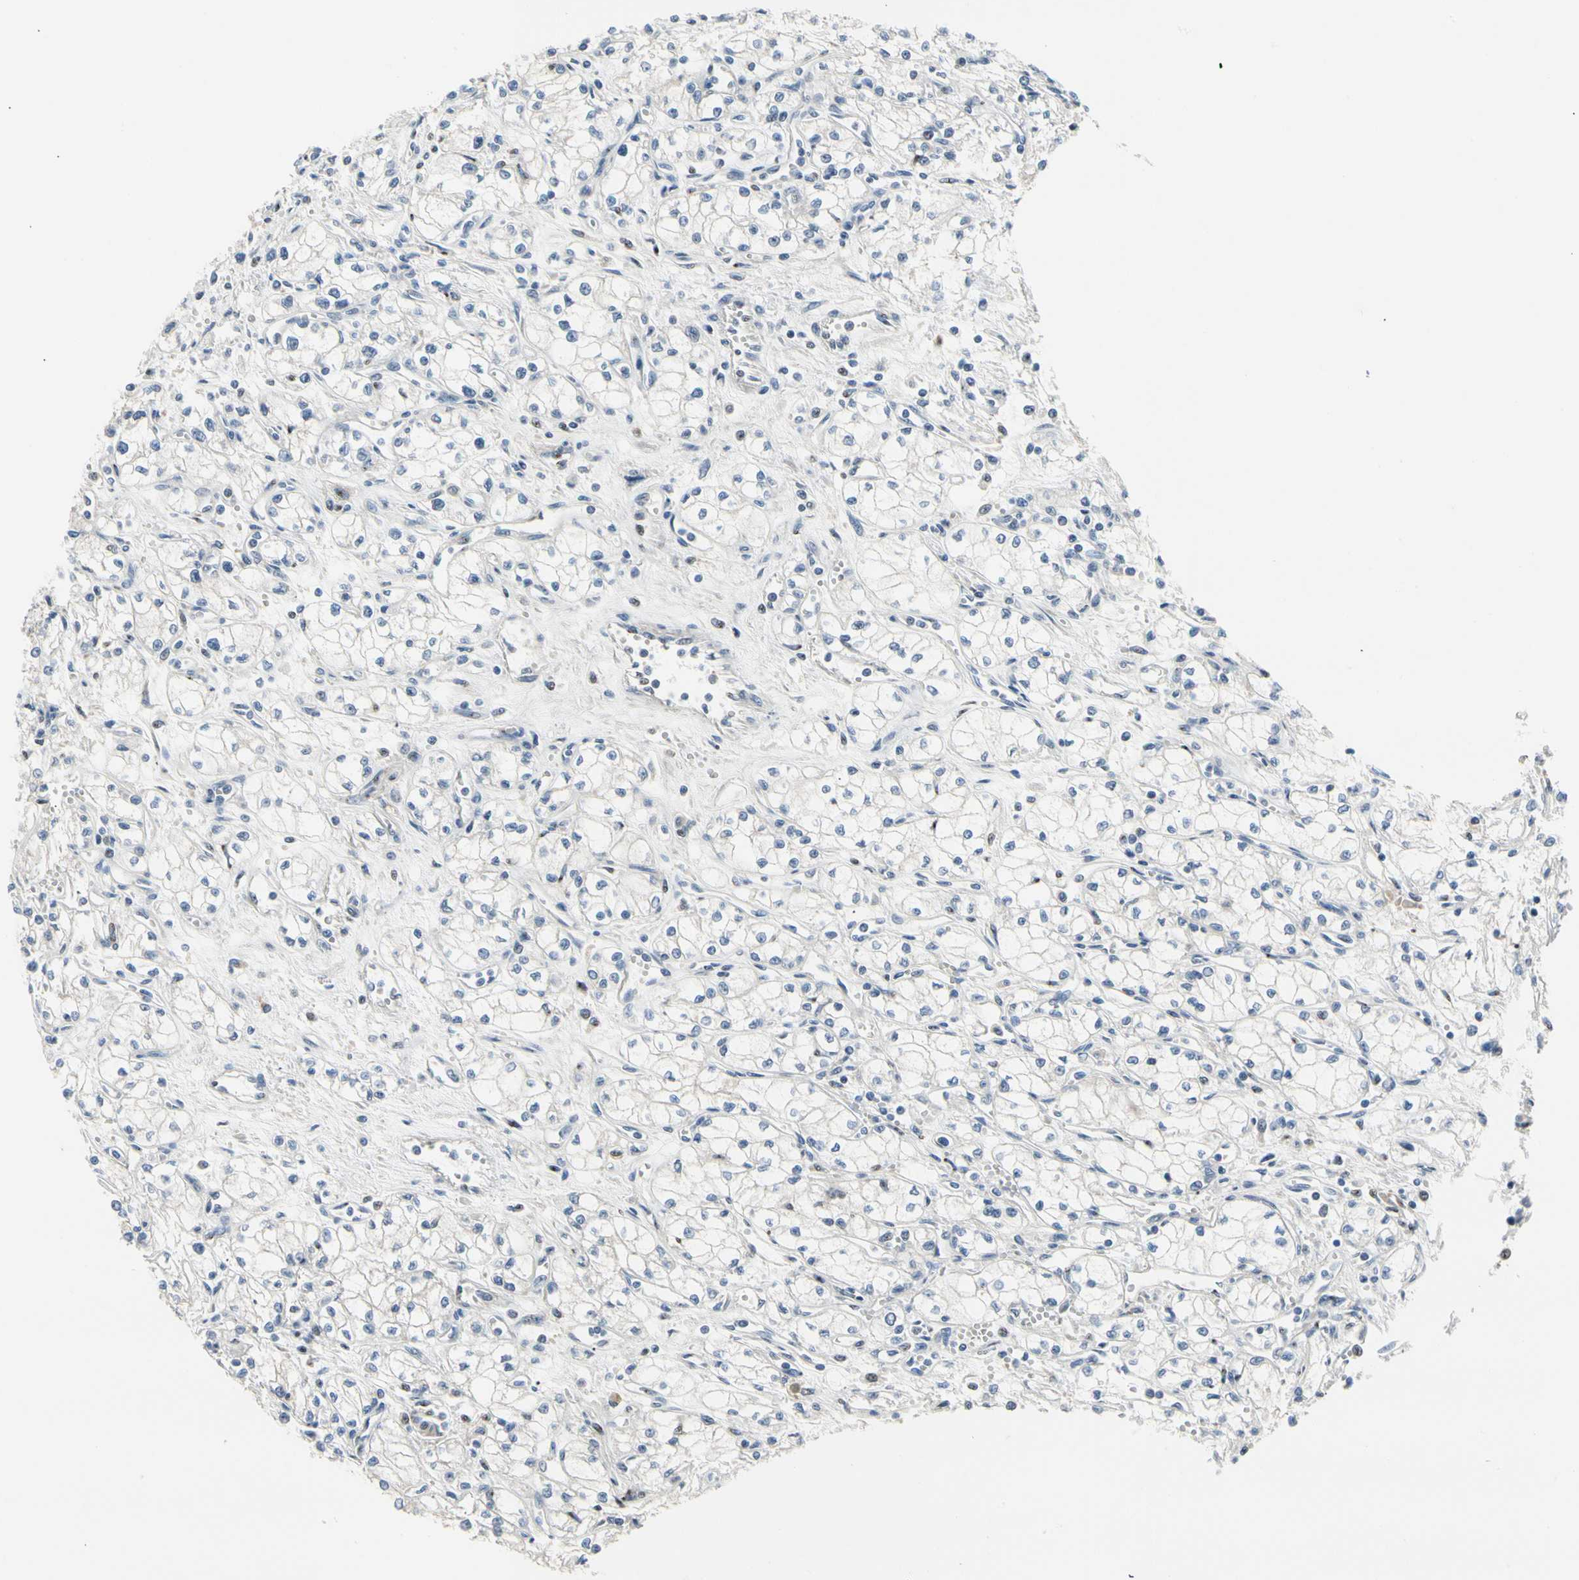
{"staining": {"intensity": "negative", "quantity": "none", "location": "none"}, "tissue": "renal cancer", "cell_type": "Tumor cells", "image_type": "cancer", "snomed": [{"axis": "morphology", "description": "Normal tissue, NOS"}, {"axis": "morphology", "description": "Adenocarcinoma, NOS"}, {"axis": "topography", "description": "Kidney"}], "caption": "This histopathology image is of renal cancer stained with immunohistochemistry to label a protein in brown with the nuclei are counter-stained blue. There is no staining in tumor cells.", "gene": "NFASC", "patient": {"sex": "male", "age": 59}}